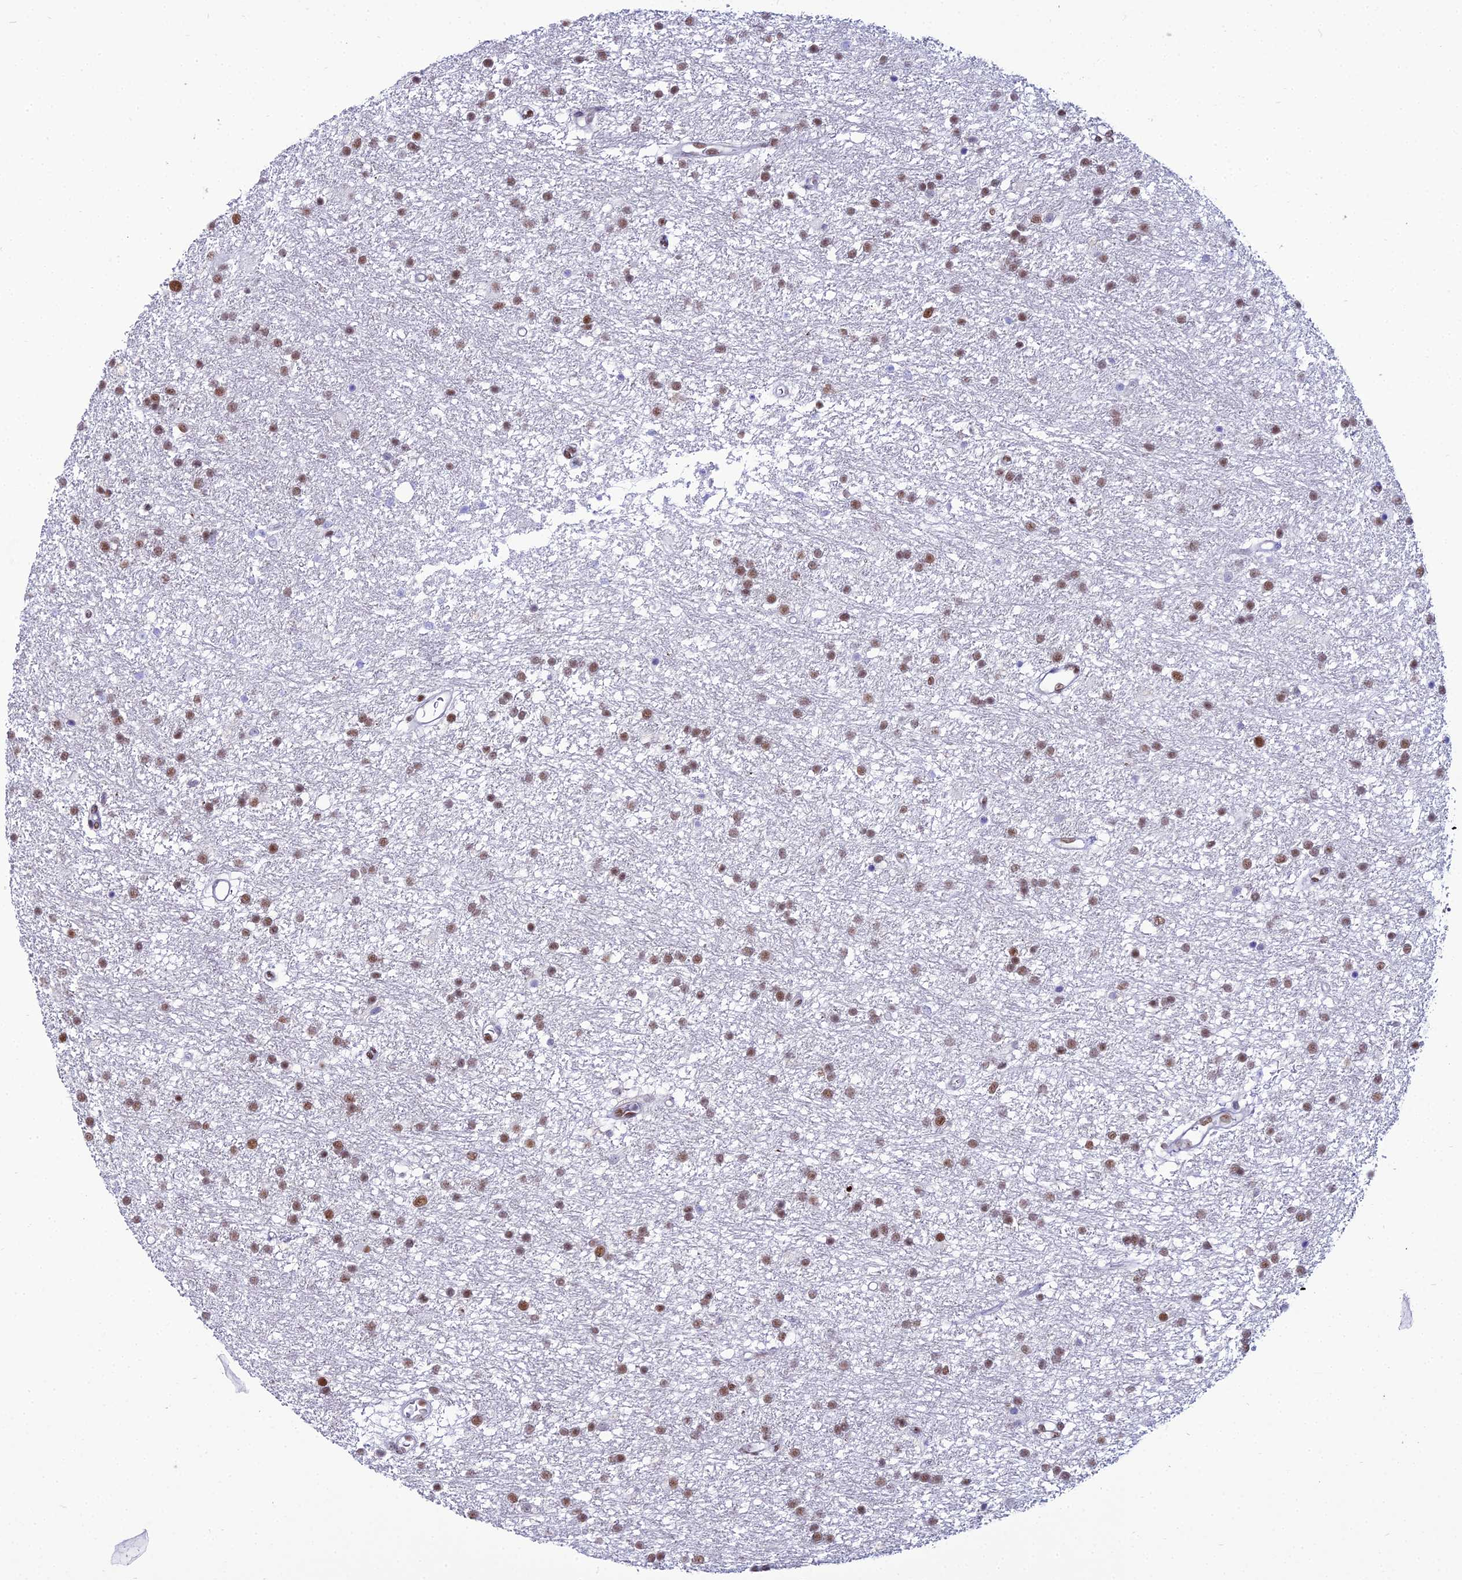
{"staining": {"intensity": "moderate", "quantity": ">75%", "location": "nuclear"}, "tissue": "glioma", "cell_type": "Tumor cells", "image_type": "cancer", "snomed": [{"axis": "morphology", "description": "Glioma, malignant, High grade"}, {"axis": "topography", "description": "Brain"}], "caption": "Human glioma stained with a brown dye exhibits moderate nuclear positive positivity in about >75% of tumor cells.", "gene": "RBM12", "patient": {"sex": "male", "age": 77}}